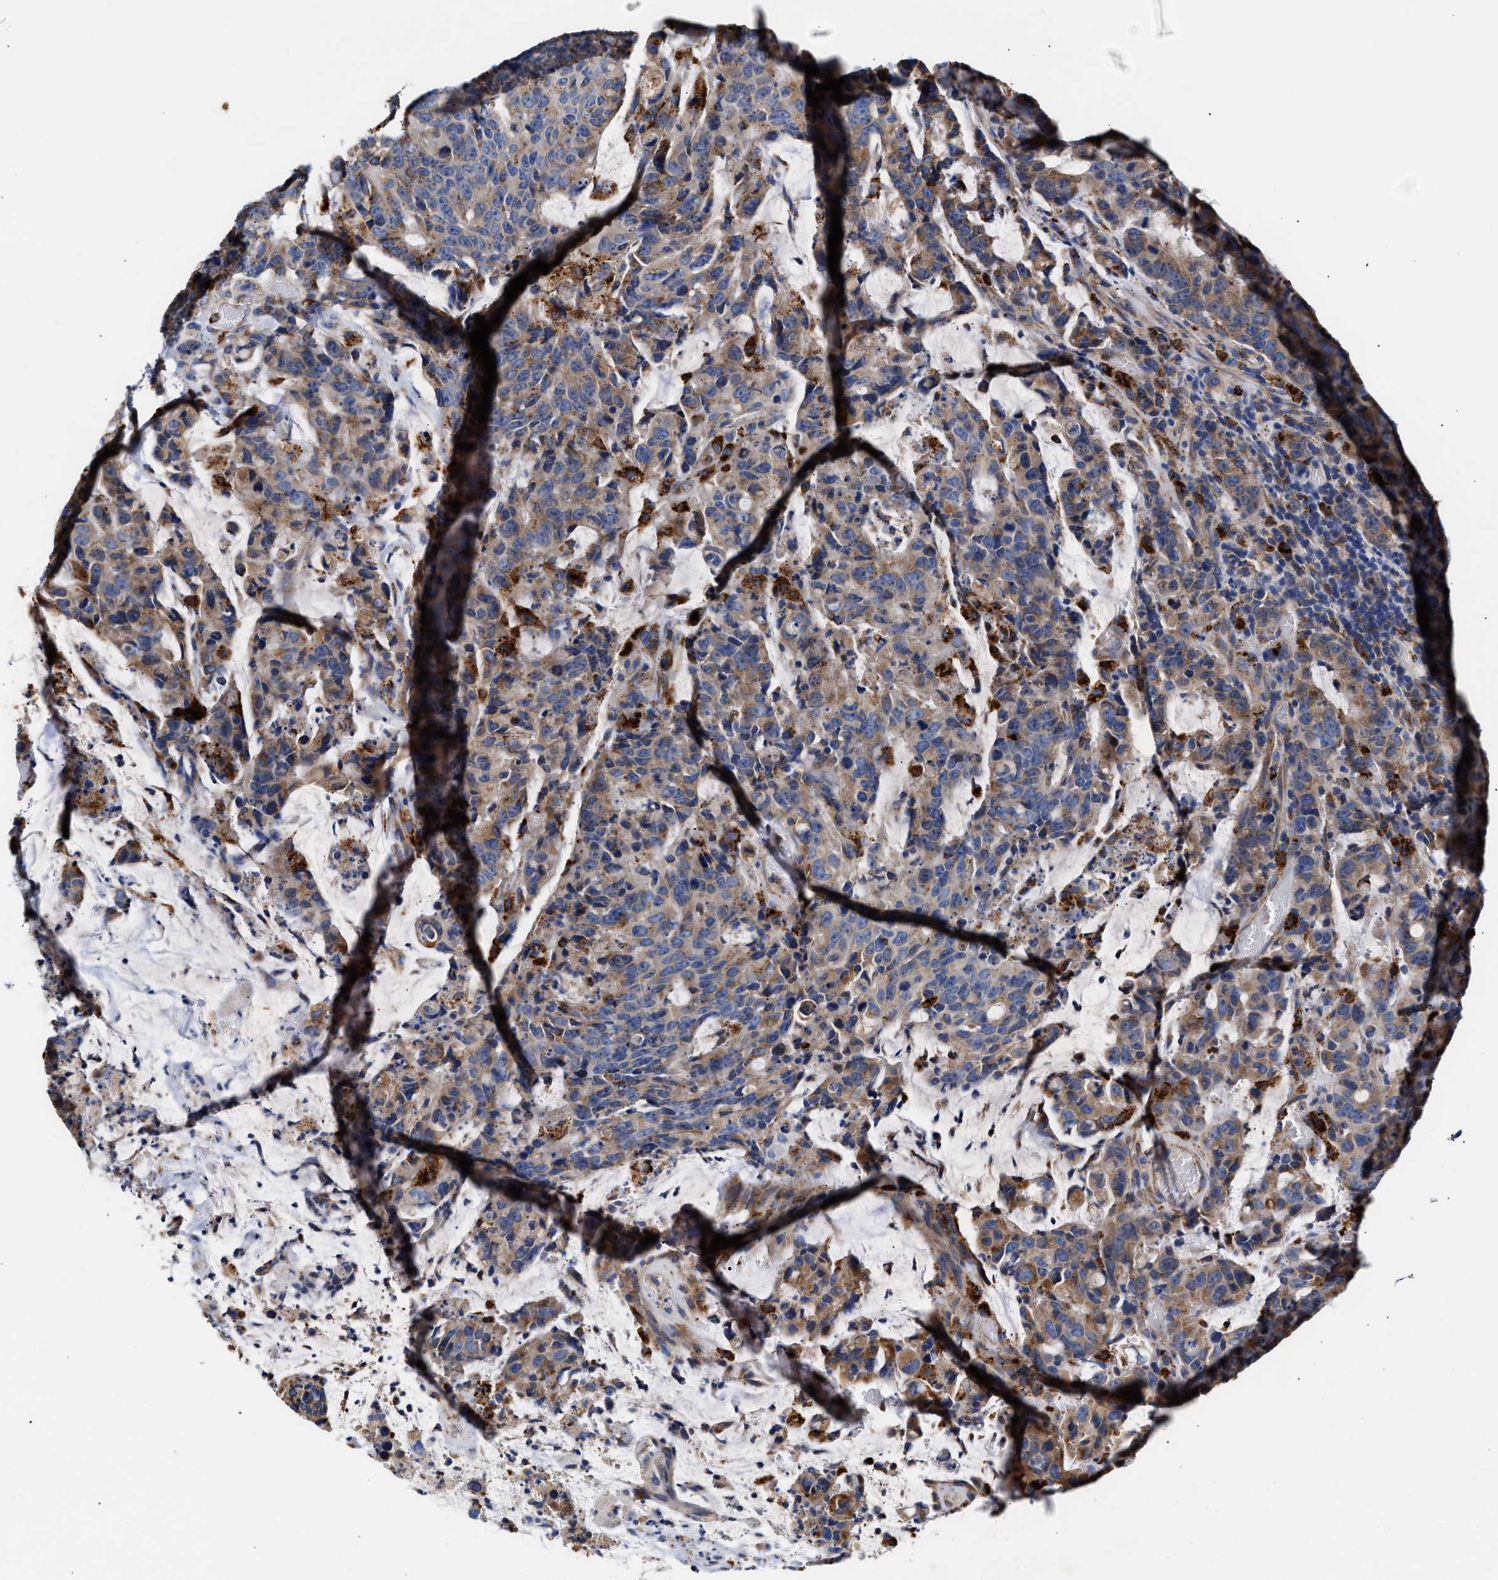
{"staining": {"intensity": "moderate", "quantity": ">75%", "location": "cytoplasmic/membranous"}, "tissue": "colorectal cancer", "cell_type": "Tumor cells", "image_type": "cancer", "snomed": [{"axis": "morphology", "description": "Adenocarcinoma, NOS"}, {"axis": "topography", "description": "Colon"}], "caption": "An IHC histopathology image of tumor tissue is shown. Protein staining in brown shows moderate cytoplasmic/membranous positivity in colorectal adenocarcinoma within tumor cells.", "gene": "CCDC146", "patient": {"sex": "female", "age": 86}}